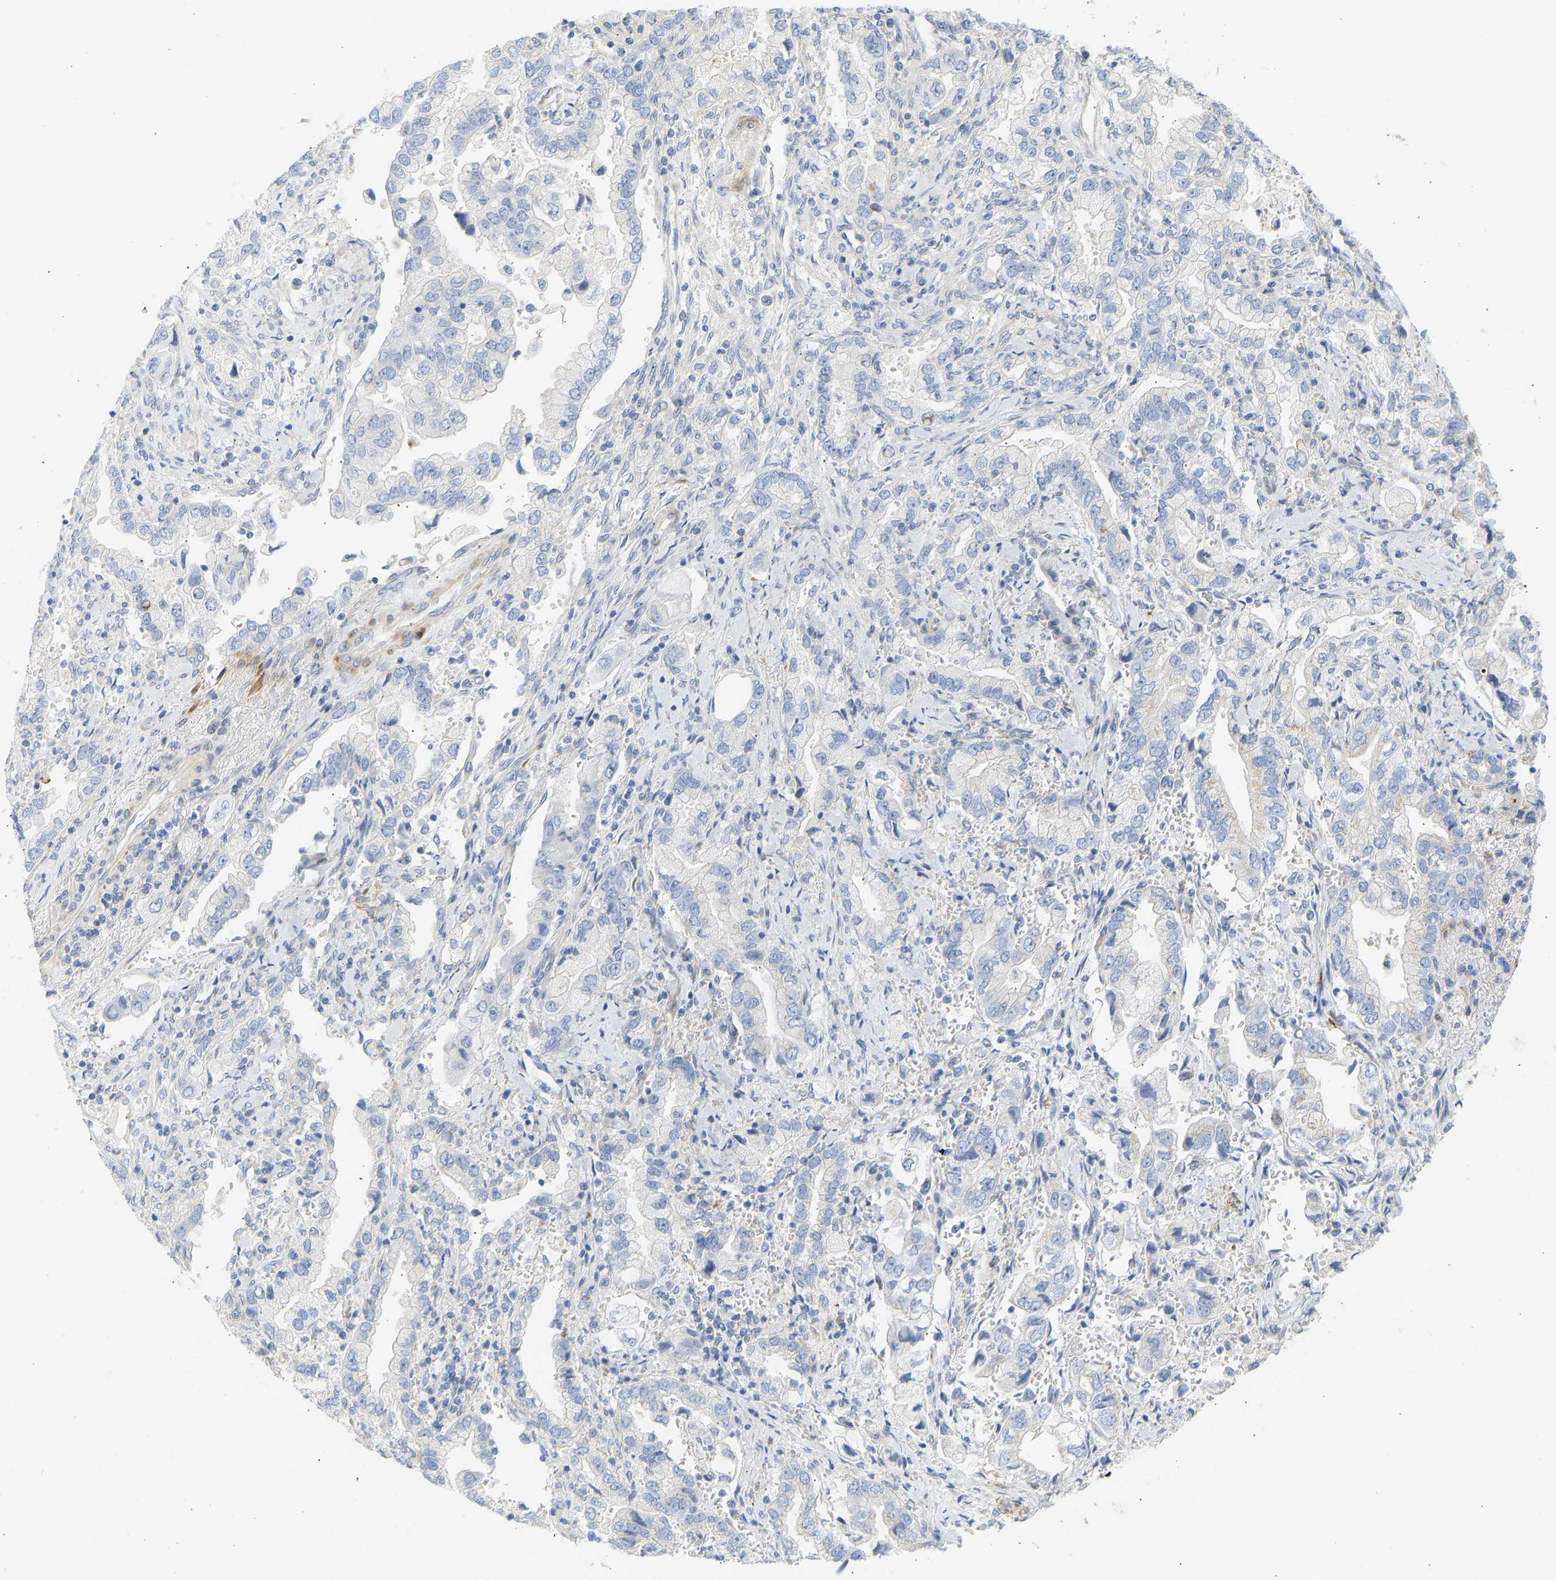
{"staining": {"intensity": "negative", "quantity": "none", "location": "none"}, "tissue": "stomach cancer", "cell_type": "Tumor cells", "image_type": "cancer", "snomed": [{"axis": "morphology", "description": "Normal tissue, NOS"}, {"axis": "morphology", "description": "Adenocarcinoma, NOS"}, {"axis": "topography", "description": "Stomach"}], "caption": "Stomach cancer was stained to show a protein in brown. There is no significant positivity in tumor cells.", "gene": "SLC30A7", "patient": {"sex": "male", "age": 62}}